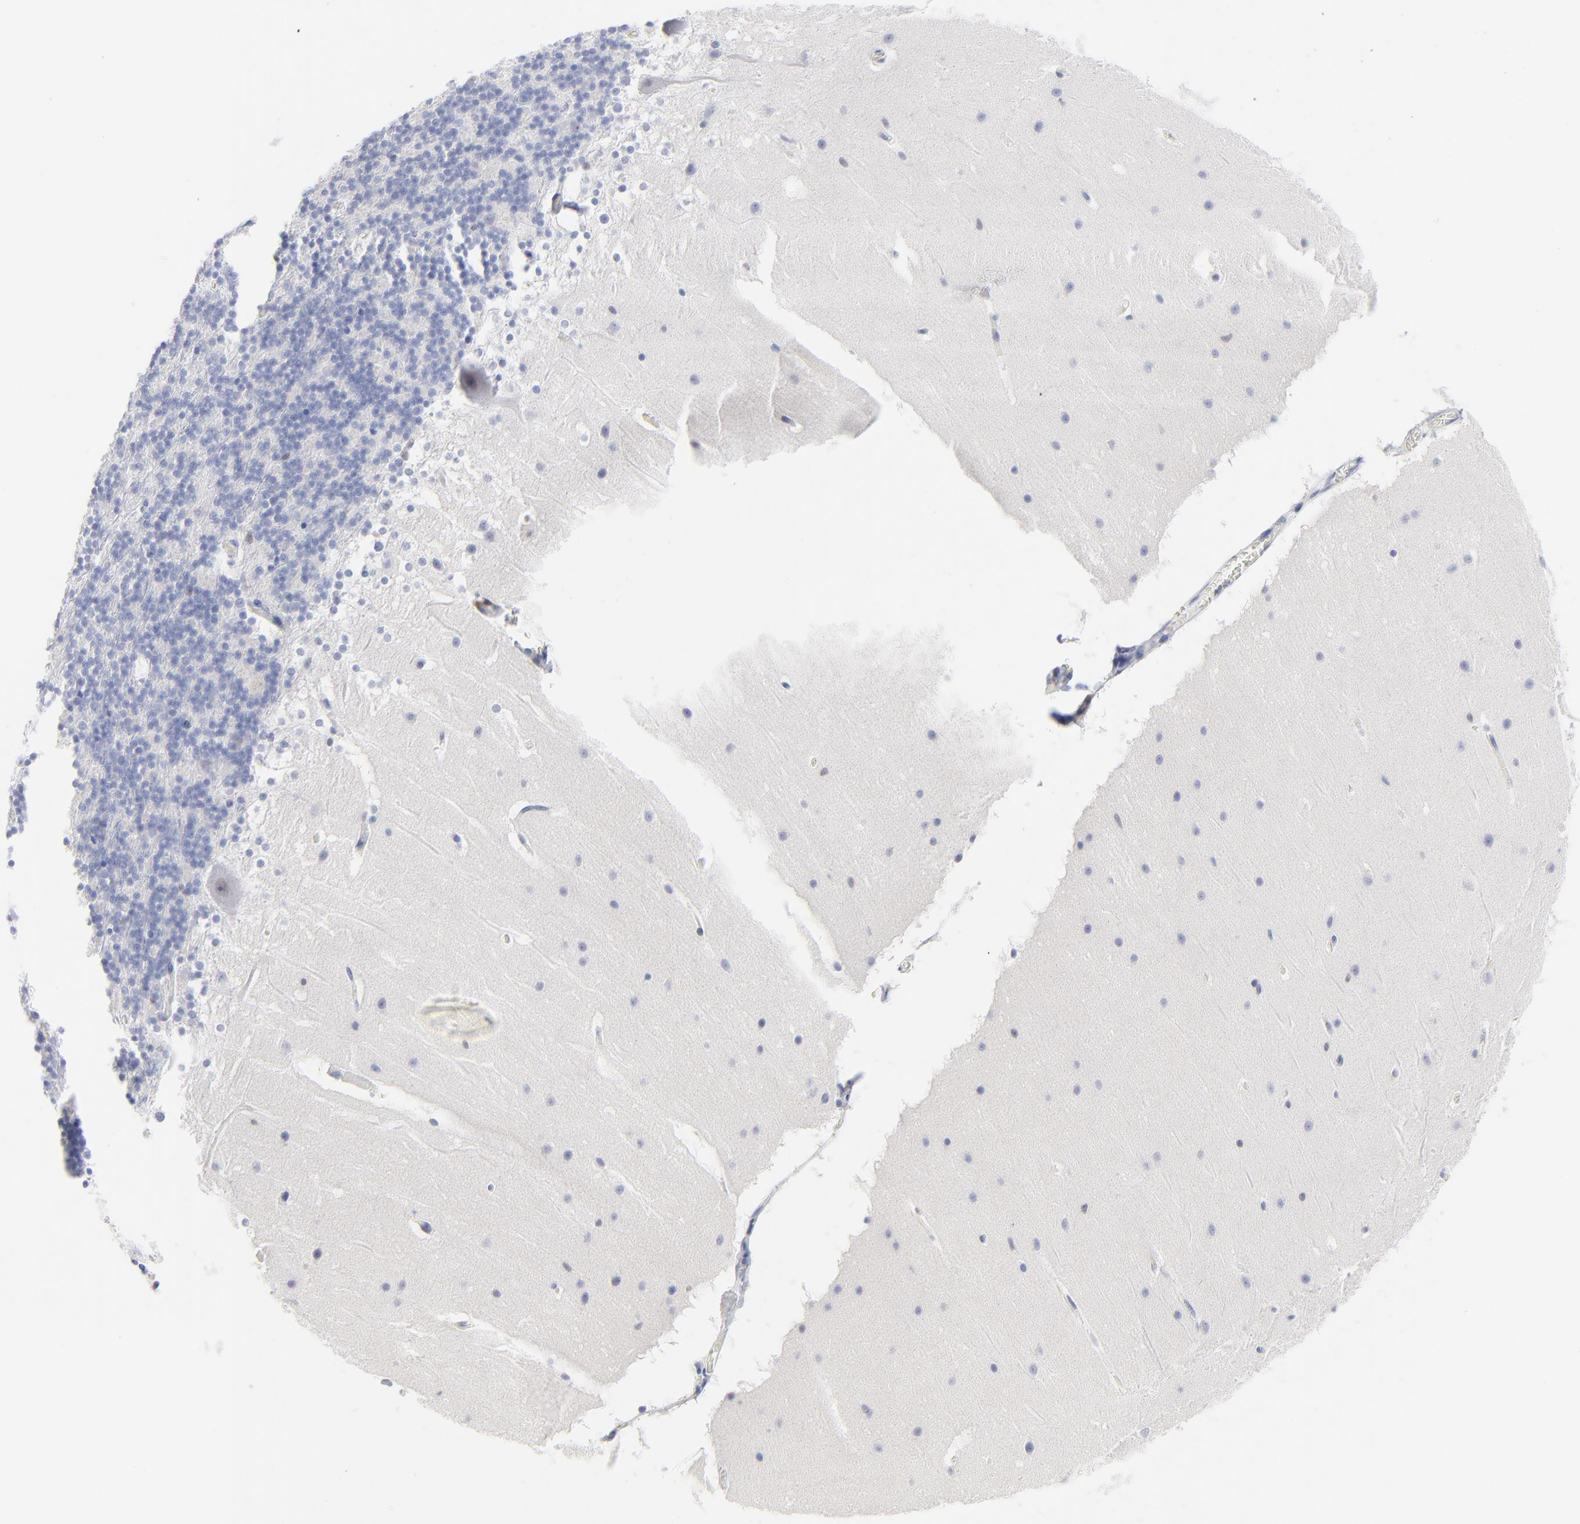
{"staining": {"intensity": "negative", "quantity": "none", "location": "none"}, "tissue": "cerebellum", "cell_type": "Cells in granular layer", "image_type": "normal", "snomed": [{"axis": "morphology", "description": "Normal tissue, NOS"}, {"axis": "topography", "description": "Cerebellum"}], "caption": "An image of human cerebellum is negative for staining in cells in granular layer.", "gene": "ZAP70", "patient": {"sex": "female", "age": 19}}